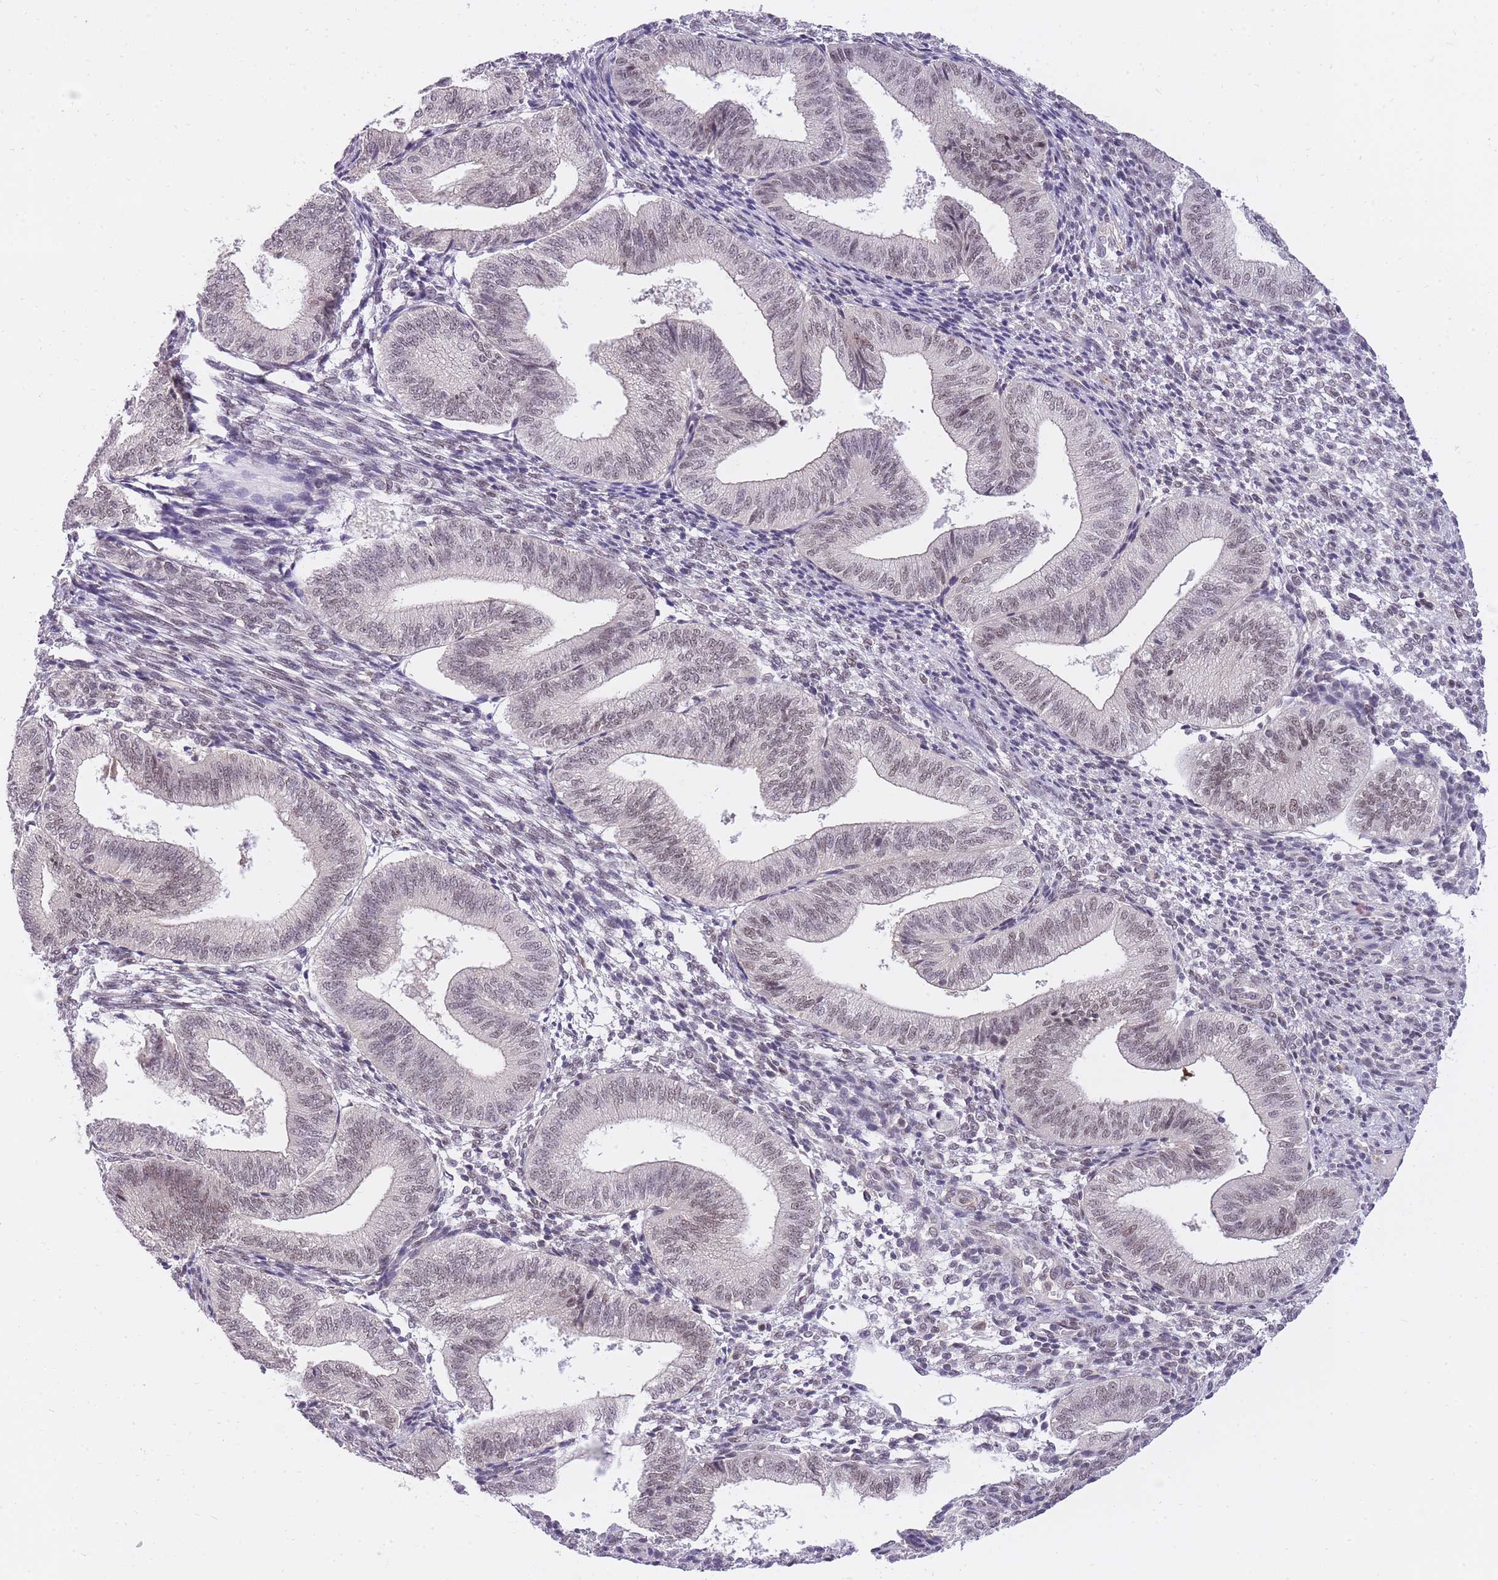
{"staining": {"intensity": "weak", "quantity": "25%-75%", "location": "nuclear"}, "tissue": "endometrium", "cell_type": "Cells in endometrial stroma", "image_type": "normal", "snomed": [{"axis": "morphology", "description": "Normal tissue, NOS"}, {"axis": "topography", "description": "Endometrium"}], "caption": "Immunohistochemical staining of unremarkable human endometrium shows weak nuclear protein expression in approximately 25%-75% of cells in endometrial stroma.", "gene": "TIGD1", "patient": {"sex": "female", "age": 34}}